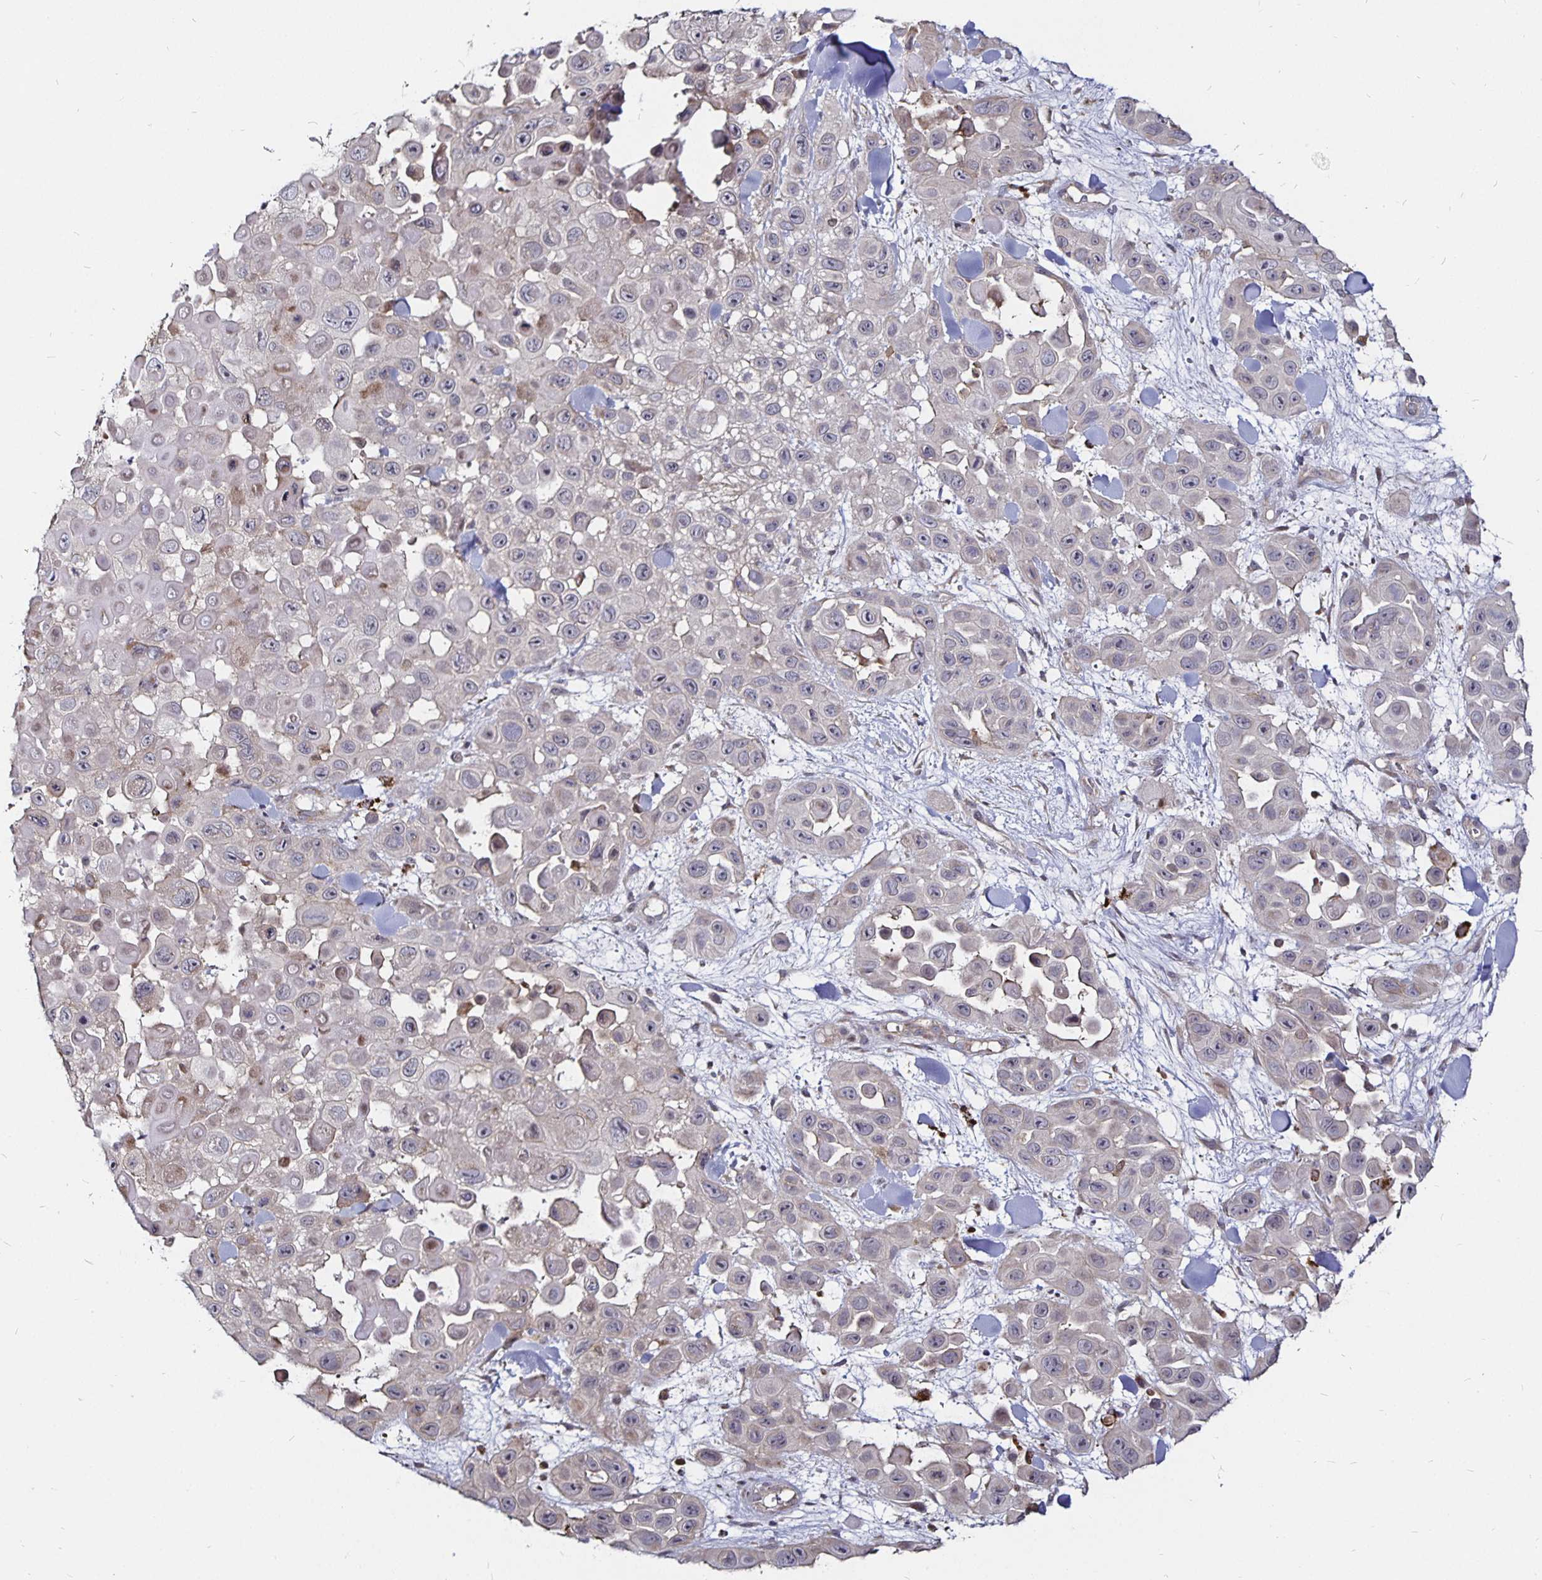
{"staining": {"intensity": "negative", "quantity": "none", "location": "none"}, "tissue": "skin cancer", "cell_type": "Tumor cells", "image_type": "cancer", "snomed": [{"axis": "morphology", "description": "Squamous cell carcinoma, NOS"}, {"axis": "topography", "description": "Skin"}], "caption": "This is a micrograph of immunohistochemistry (IHC) staining of skin cancer (squamous cell carcinoma), which shows no expression in tumor cells.", "gene": "CYP27A1", "patient": {"sex": "male", "age": 81}}